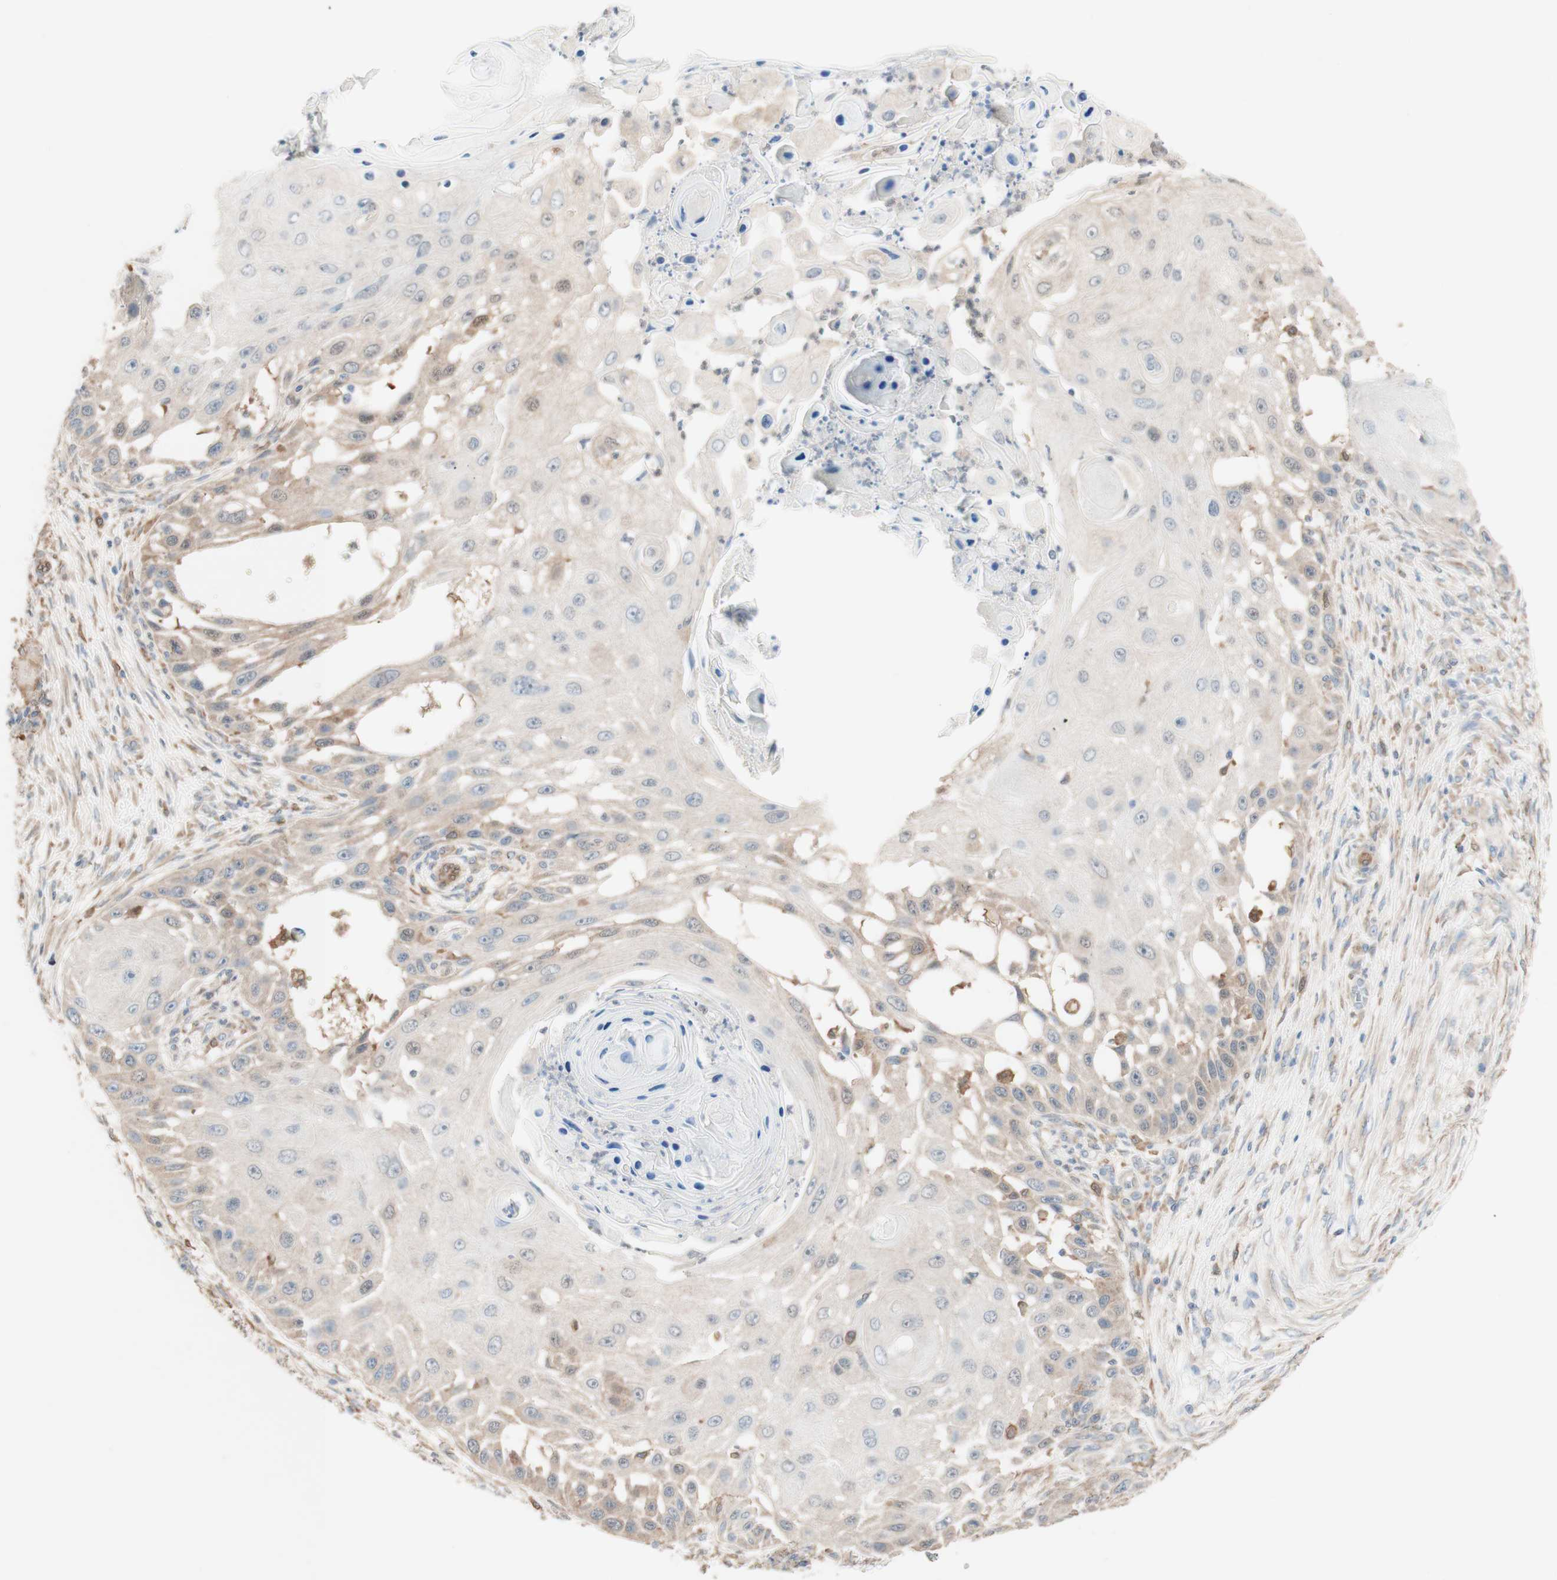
{"staining": {"intensity": "weak", "quantity": ">75%", "location": "cytoplasmic/membranous"}, "tissue": "skin cancer", "cell_type": "Tumor cells", "image_type": "cancer", "snomed": [{"axis": "morphology", "description": "Squamous cell carcinoma, NOS"}, {"axis": "topography", "description": "Skin"}], "caption": "Tumor cells display low levels of weak cytoplasmic/membranous staining in about >75% of cells in skin cancer (squamous cell carcinoma).", "gene": "COMT", "patient": {"sex": "female", "age": 44}}